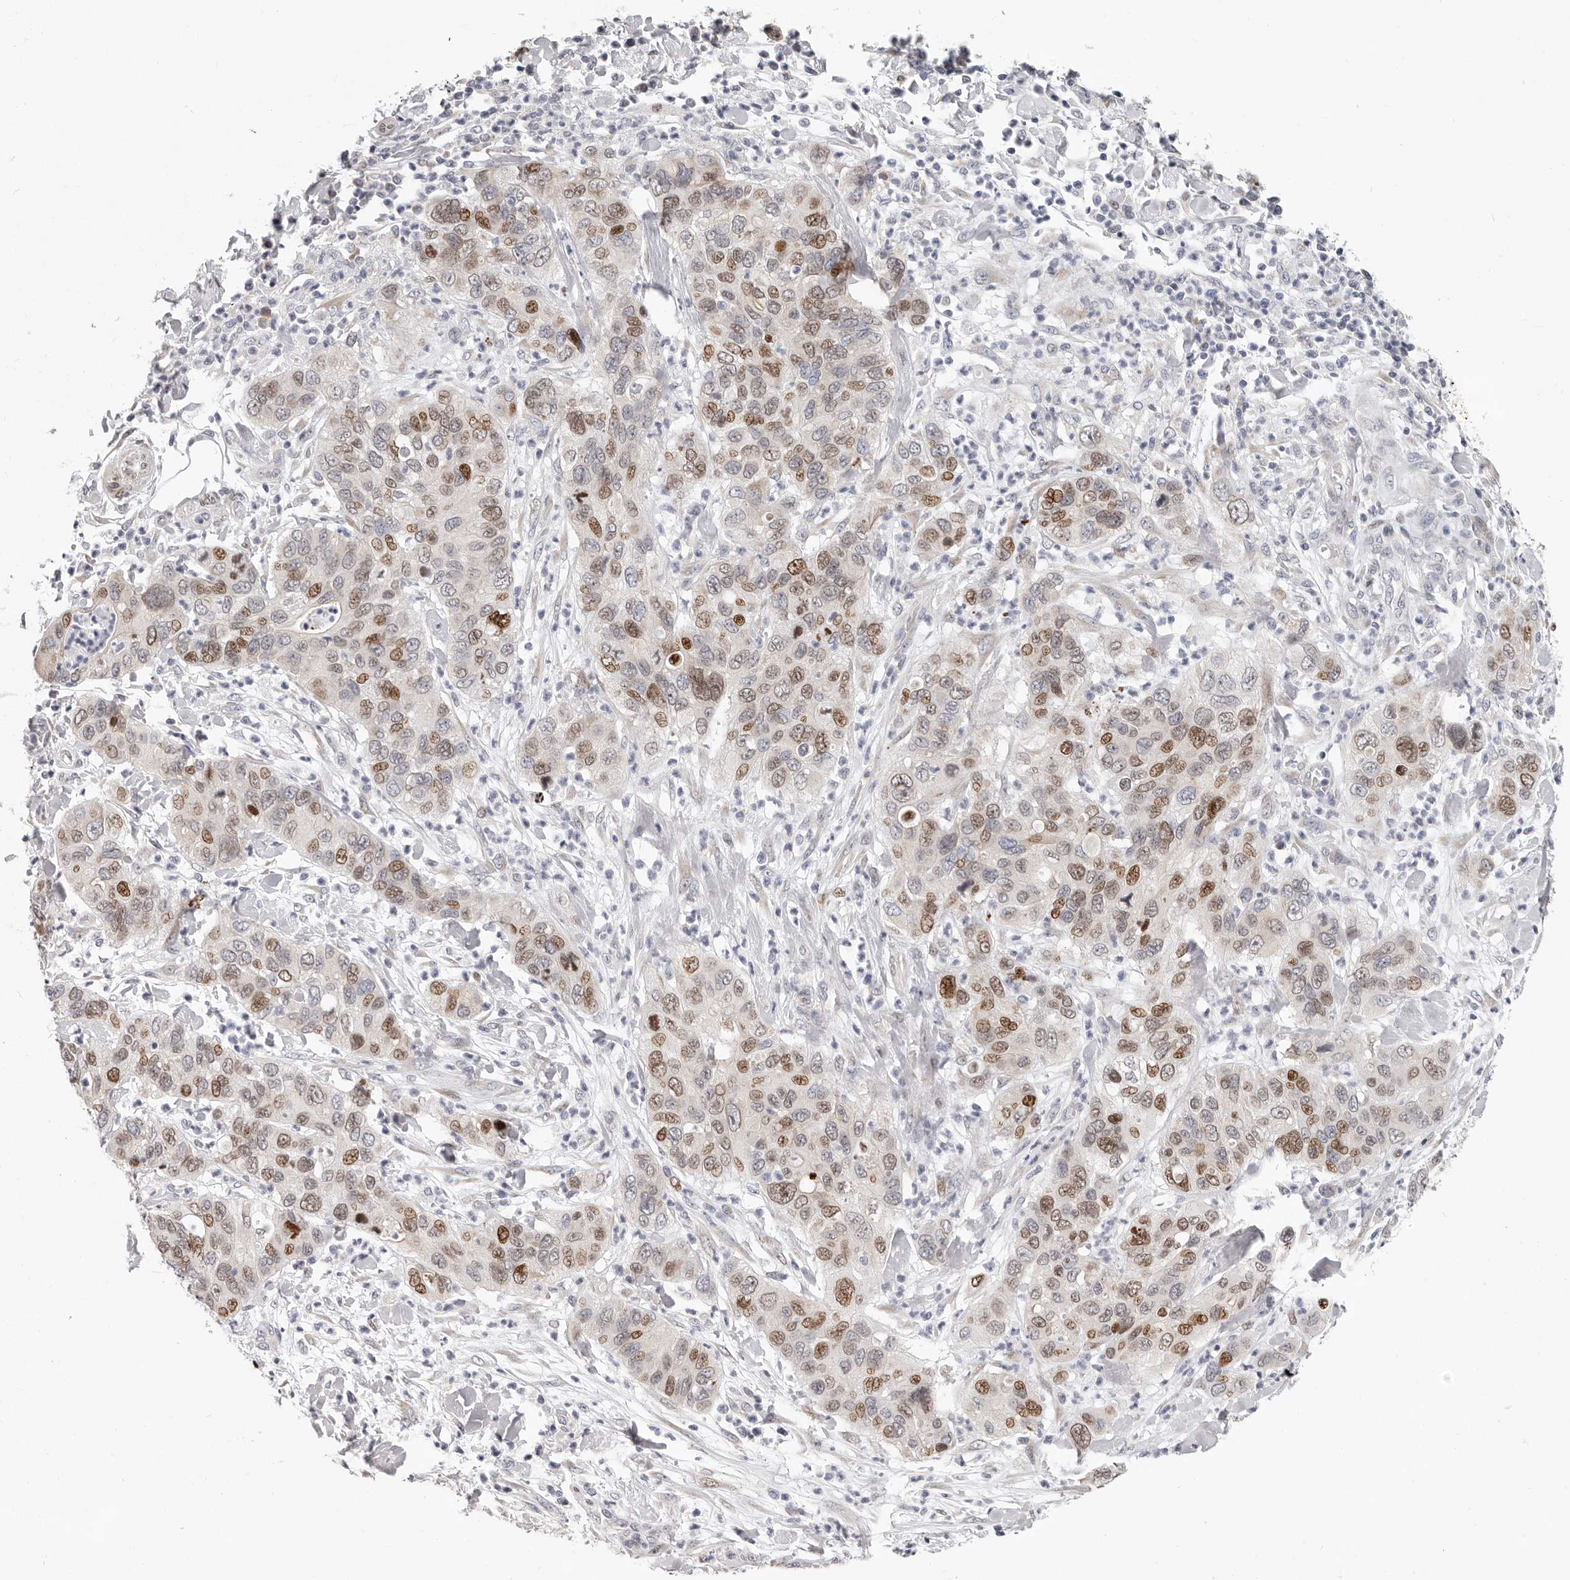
{"staining": {"intensity": "moderate", "quantity": "25%-75%", "location": "nuclear"}, "tissue": "pancreatic cancer", "cell_type": "Tumor cells", "image_type": "cancer", "snomed": [{"axis": "morphology", "description": "Adenocarcinoma, NOS"}, {"axis": "topography", "description": "Pancreas"}], "caption": "Brown immunohistochemical staining in pancreatic adenocarcinoma shows moderate nuclear staining in approximately 25%-75% of tumor cells.", "gene": "SRP19", "patient": {"sex": "female", "age": 71}}